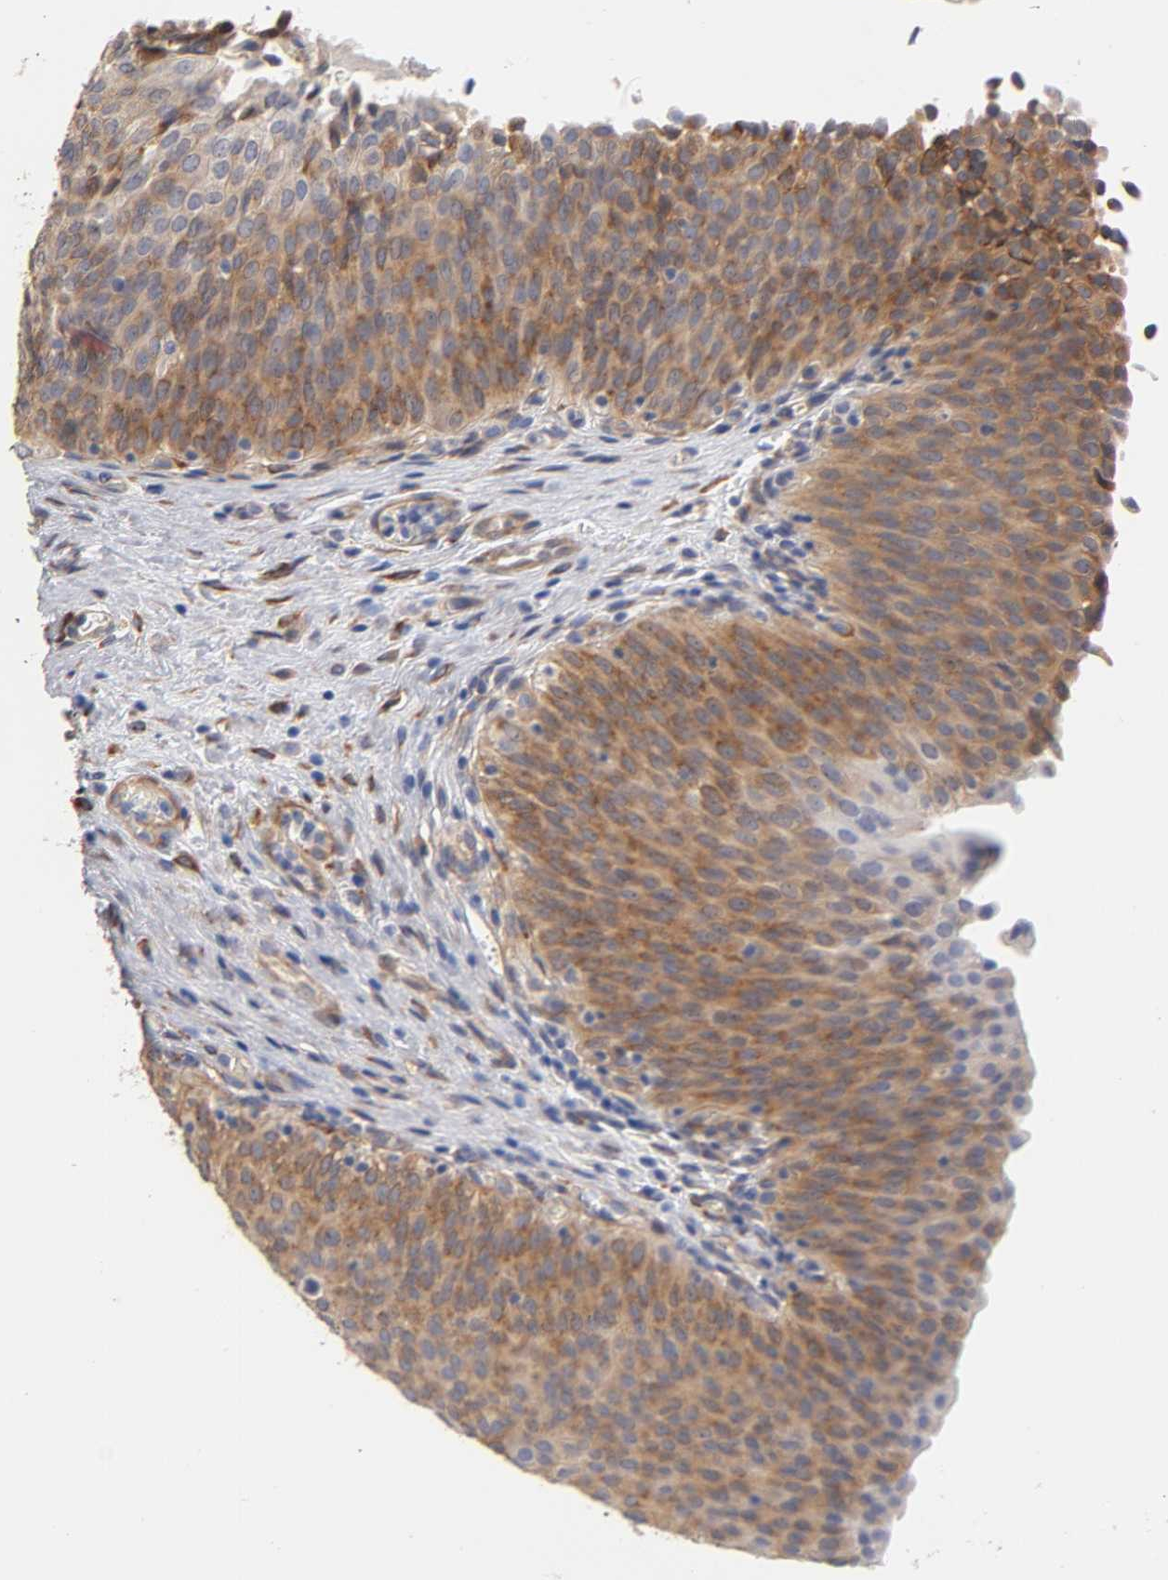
{"staining": {"intensity": "moderate", "quantity": ">75%", "location": "cytoplasmic/membranous"}, "tissue": "urinary bladder", "cell_type": "Urothelial cells", "image_type": "normal", "snomed": [{"axis": "morphology", "description": "Normal tissue, NOS"}, {"axis": "morphology", "description": "Dysplasia, NOS"}, {"axis": "topography", "description": "Urinary bladder"}], "caption": "About >75% of urothelial cells in normal urinary bladder exhibit moderate cytoplasmic/membranous protein staining as visualized by brown immunohistochemical staining.", "gene": "LAMB1", "patient": {"sex": "male", "age": 35}}